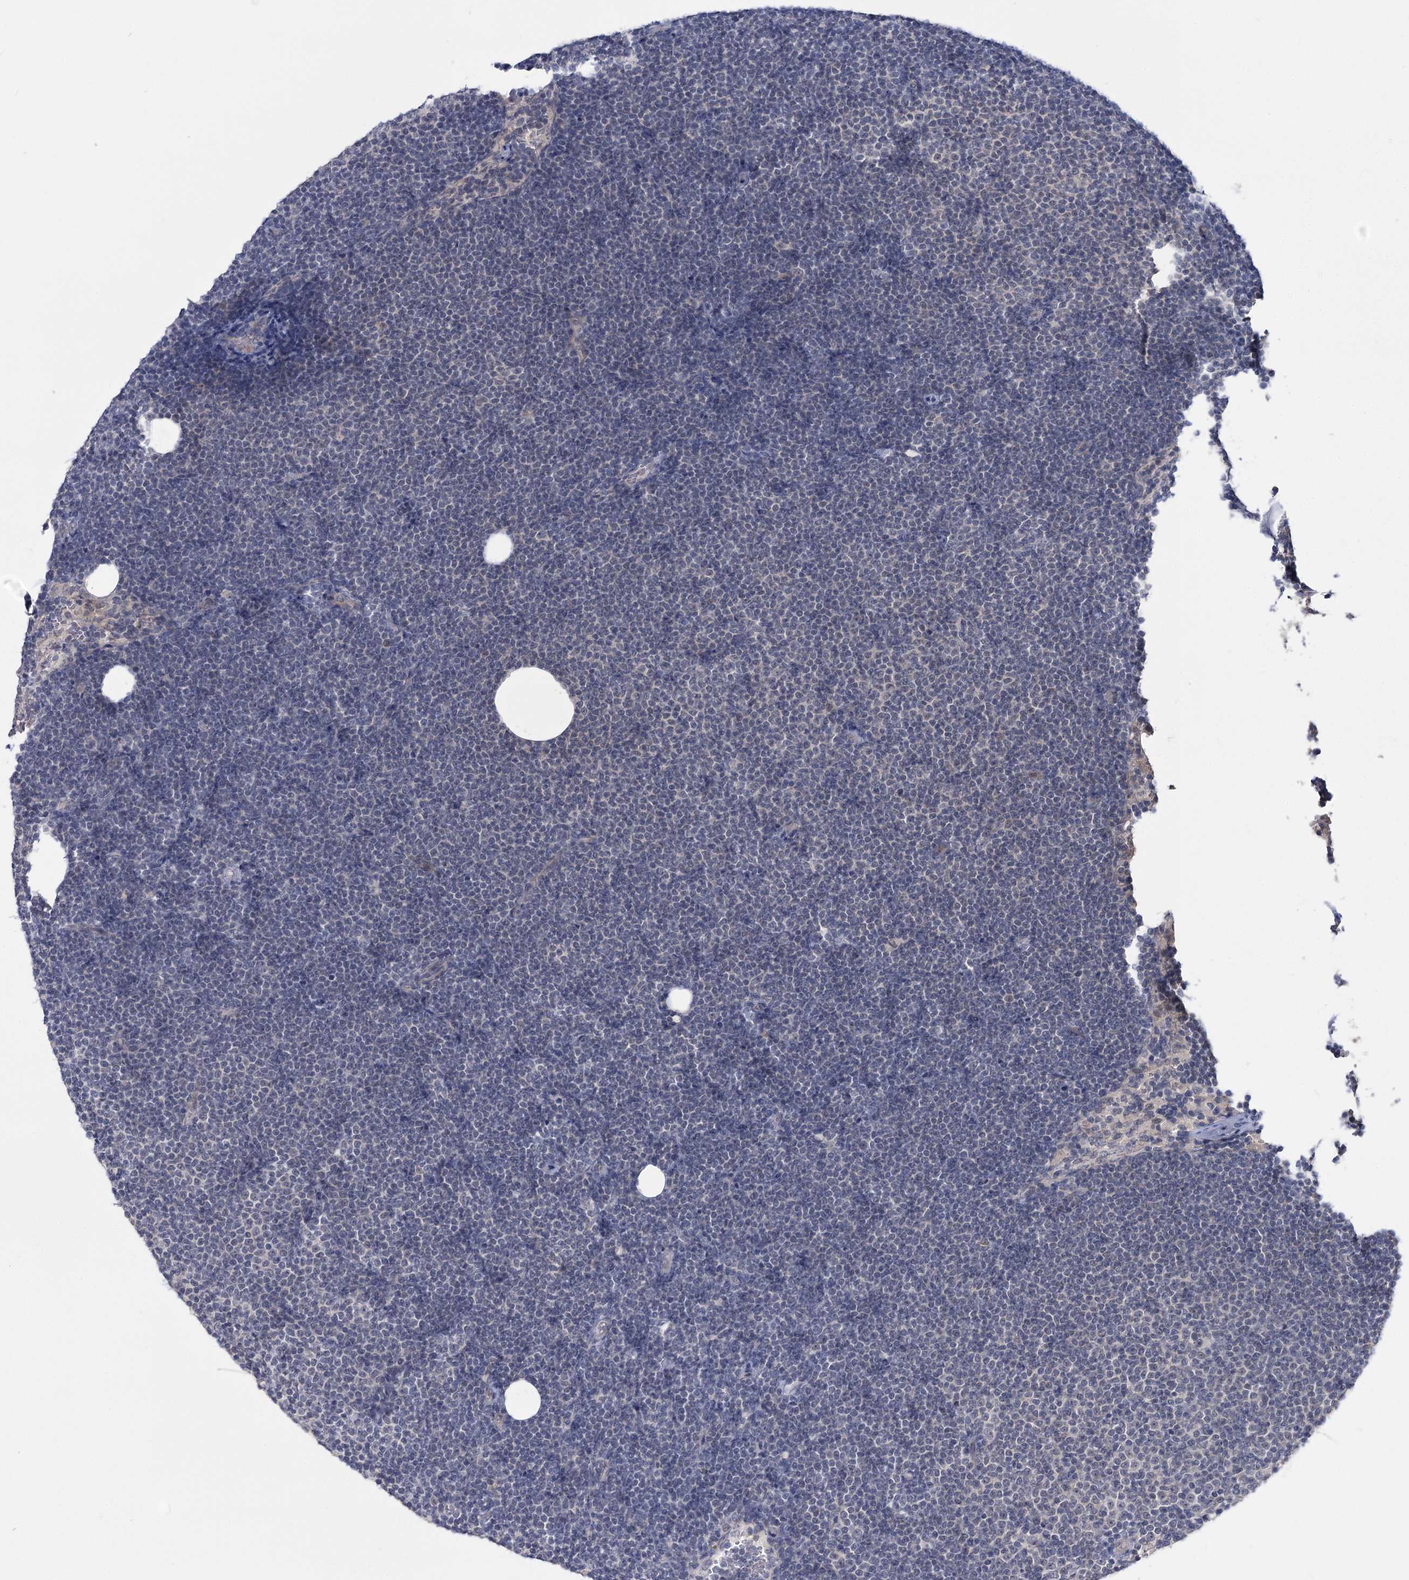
{"staining": {"intensity": "negative", "quantity": "none", "location": "none"}, "tissue": "lymphoma", "cell_type": "Tumor cells", "image_type": "cancer", "snomed": [{"axis": "morphology", "description": "Malignant lymphoma, non-Hodgkin's type, Low grade"}, {"axis": "topography", "description": "Lymph node"}], "caption": "High magnification brightfield microscopy of lymphoma stained with DAB (brown) and counterstained with hematoxylin (blue): tumor cells show no significant staining.", "gene": "PHYHIPL", "patient": {"sex": "female", "age": 53}}